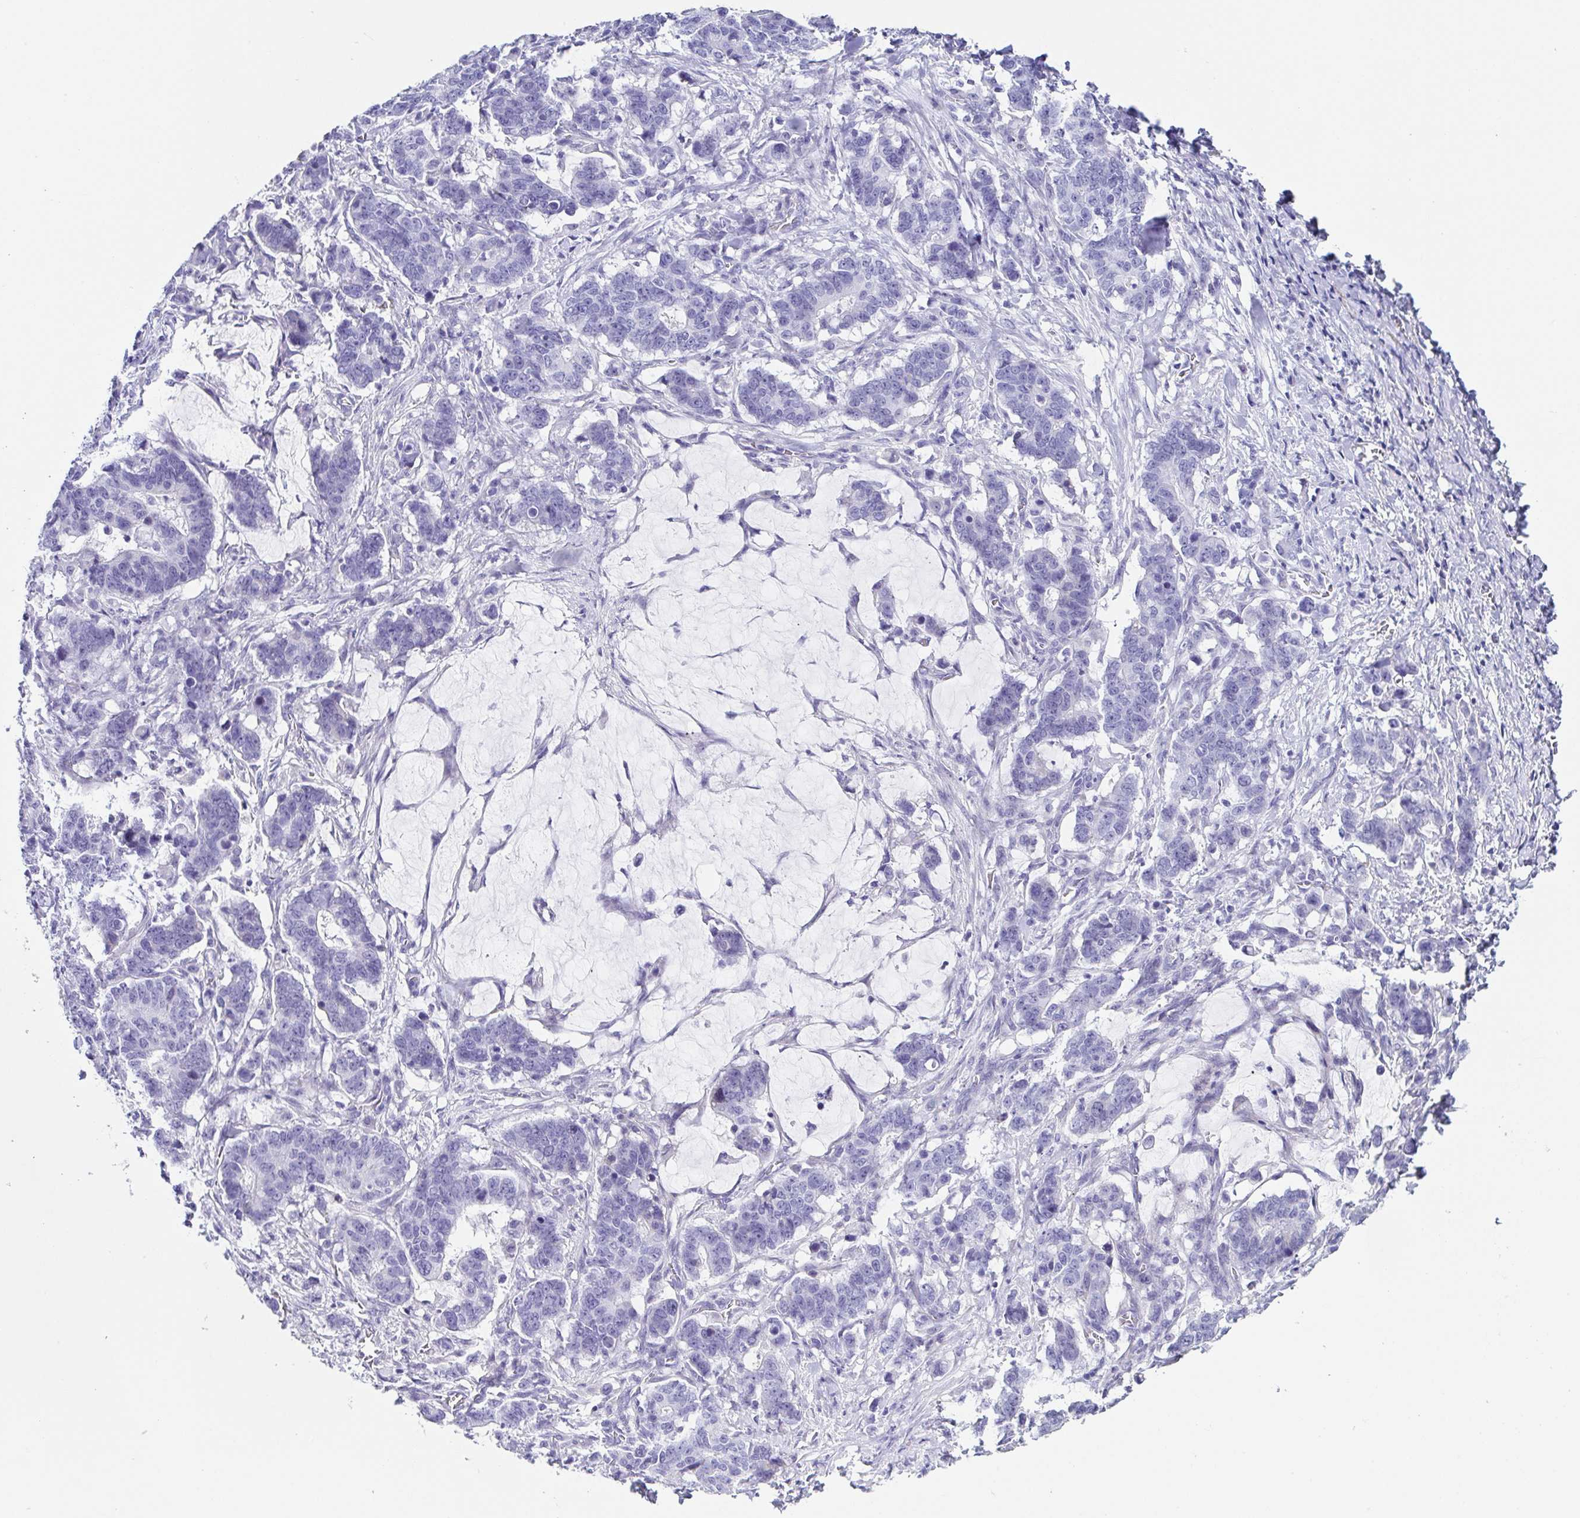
{"staining": {"intensity": "negative", "quantity": "none", "location": "none"}, "tissue": "stomach cancer", "cell_type": "Tumor cells", "image_type": "cancer", "snomed": [{"axis": "morphology", "description": "Normal tissue, NOS"}, {"axis": "morphology", "description": "Adenocarcinoma, NOS"}, {"axis": "topography", "description": "Stomach"}], "caption": "Adenocarcinoma (stomach) was stained to show a protein in brown. There is no significant positivity in tumor cells.", "gene": "TNNT2", "patient": {"sex": "female", "age": 64}}